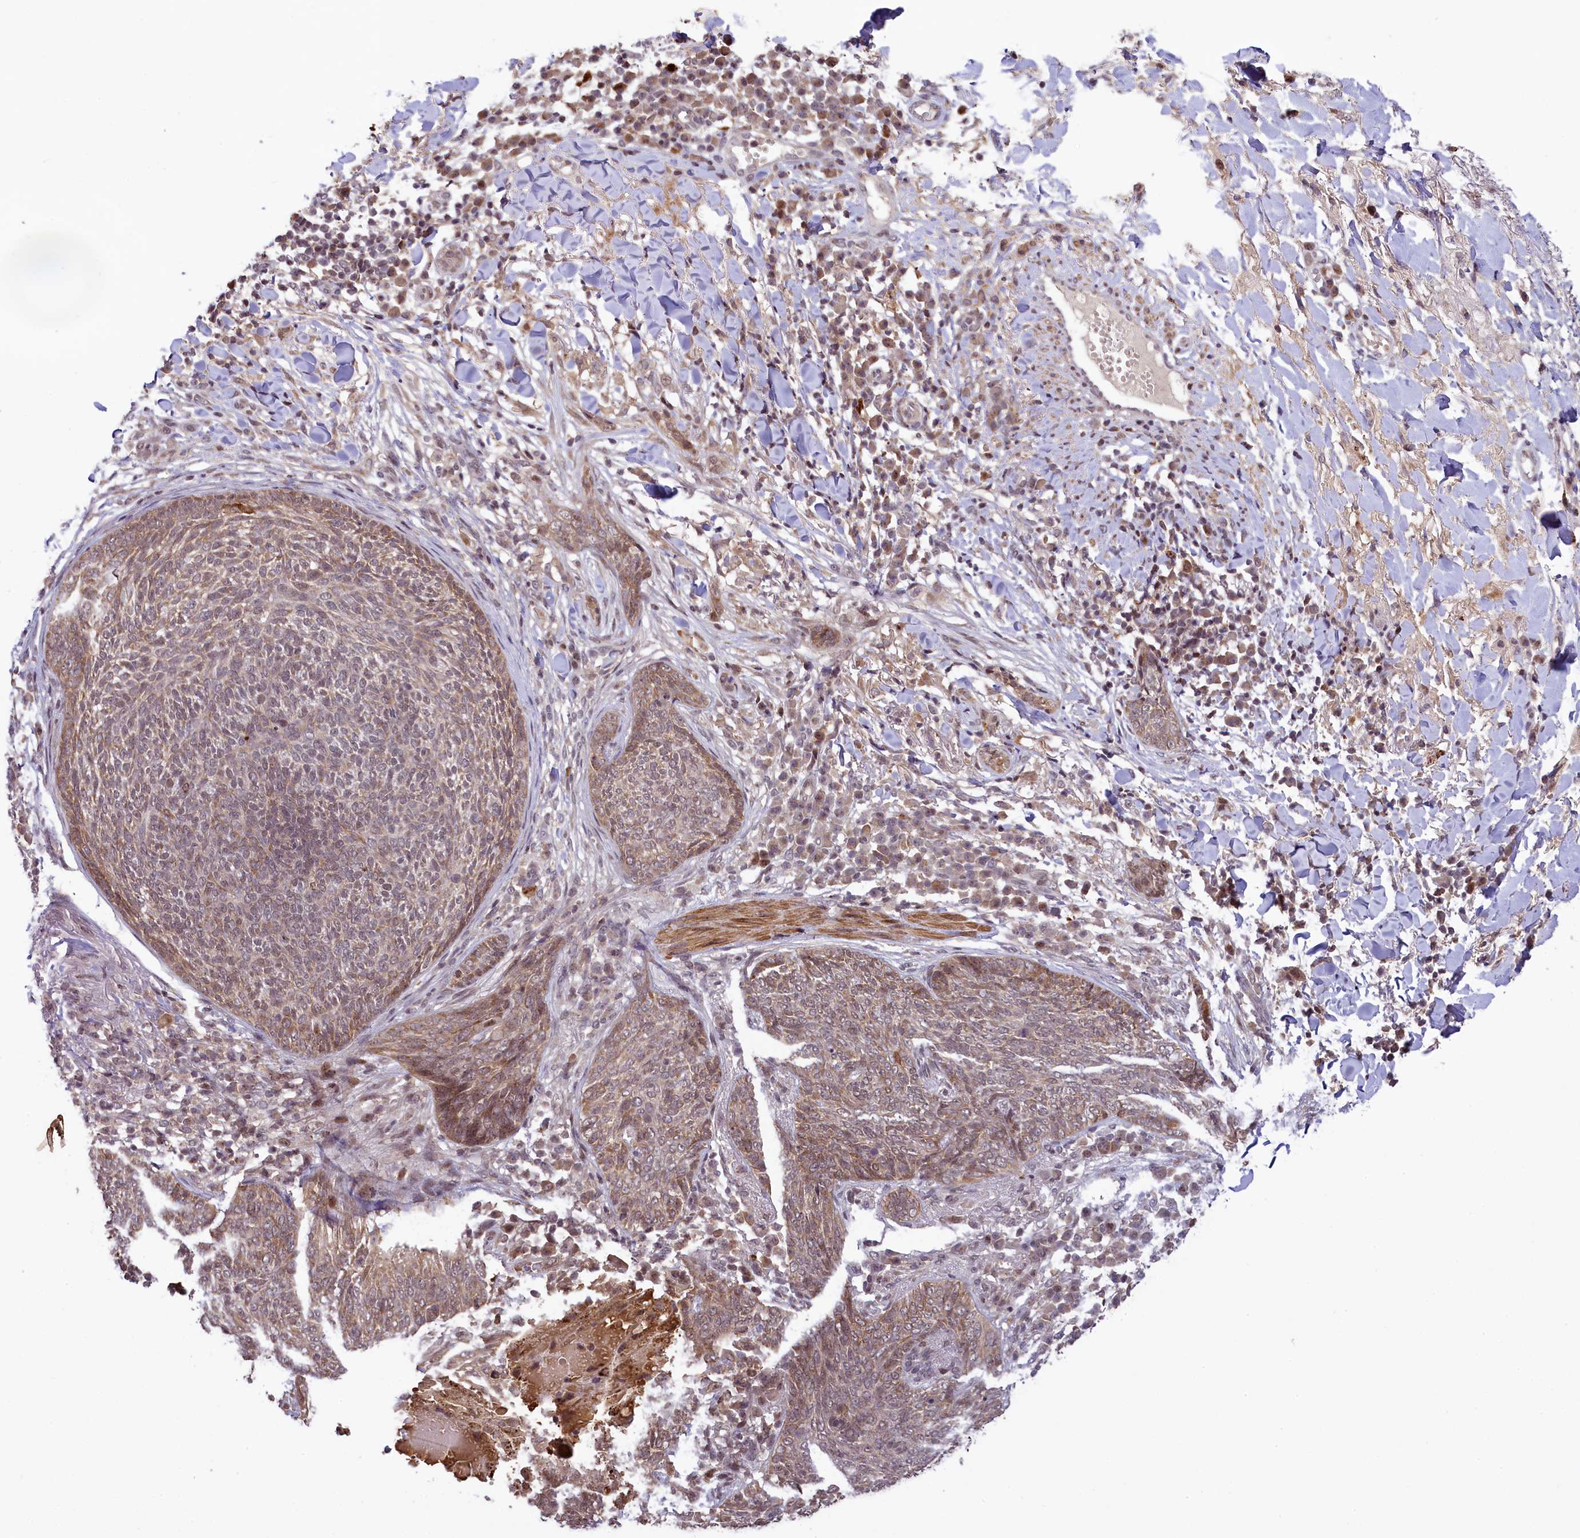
{"staining": {"intensity": "weak", "quantity": ">75%", "location": "cytoplasmic/membranous,nuclear"}, "tissue": "skin cancer", "cell_type": "Tumor cells", "image_type": "cancer", "snomed": [{"axis": "morphology", "description": "Basal cell carcinoma"}, {"axis": "topography", "description": "Skin"}], "caption": "Human skin cancer stained for a protein (brown) exhibits weak cytoplasmic/membranous and nuclear positive staining in about >75% of tumor cells.", "gene": "RBBP8", "patient": {"sex": "male", "age": 85}}